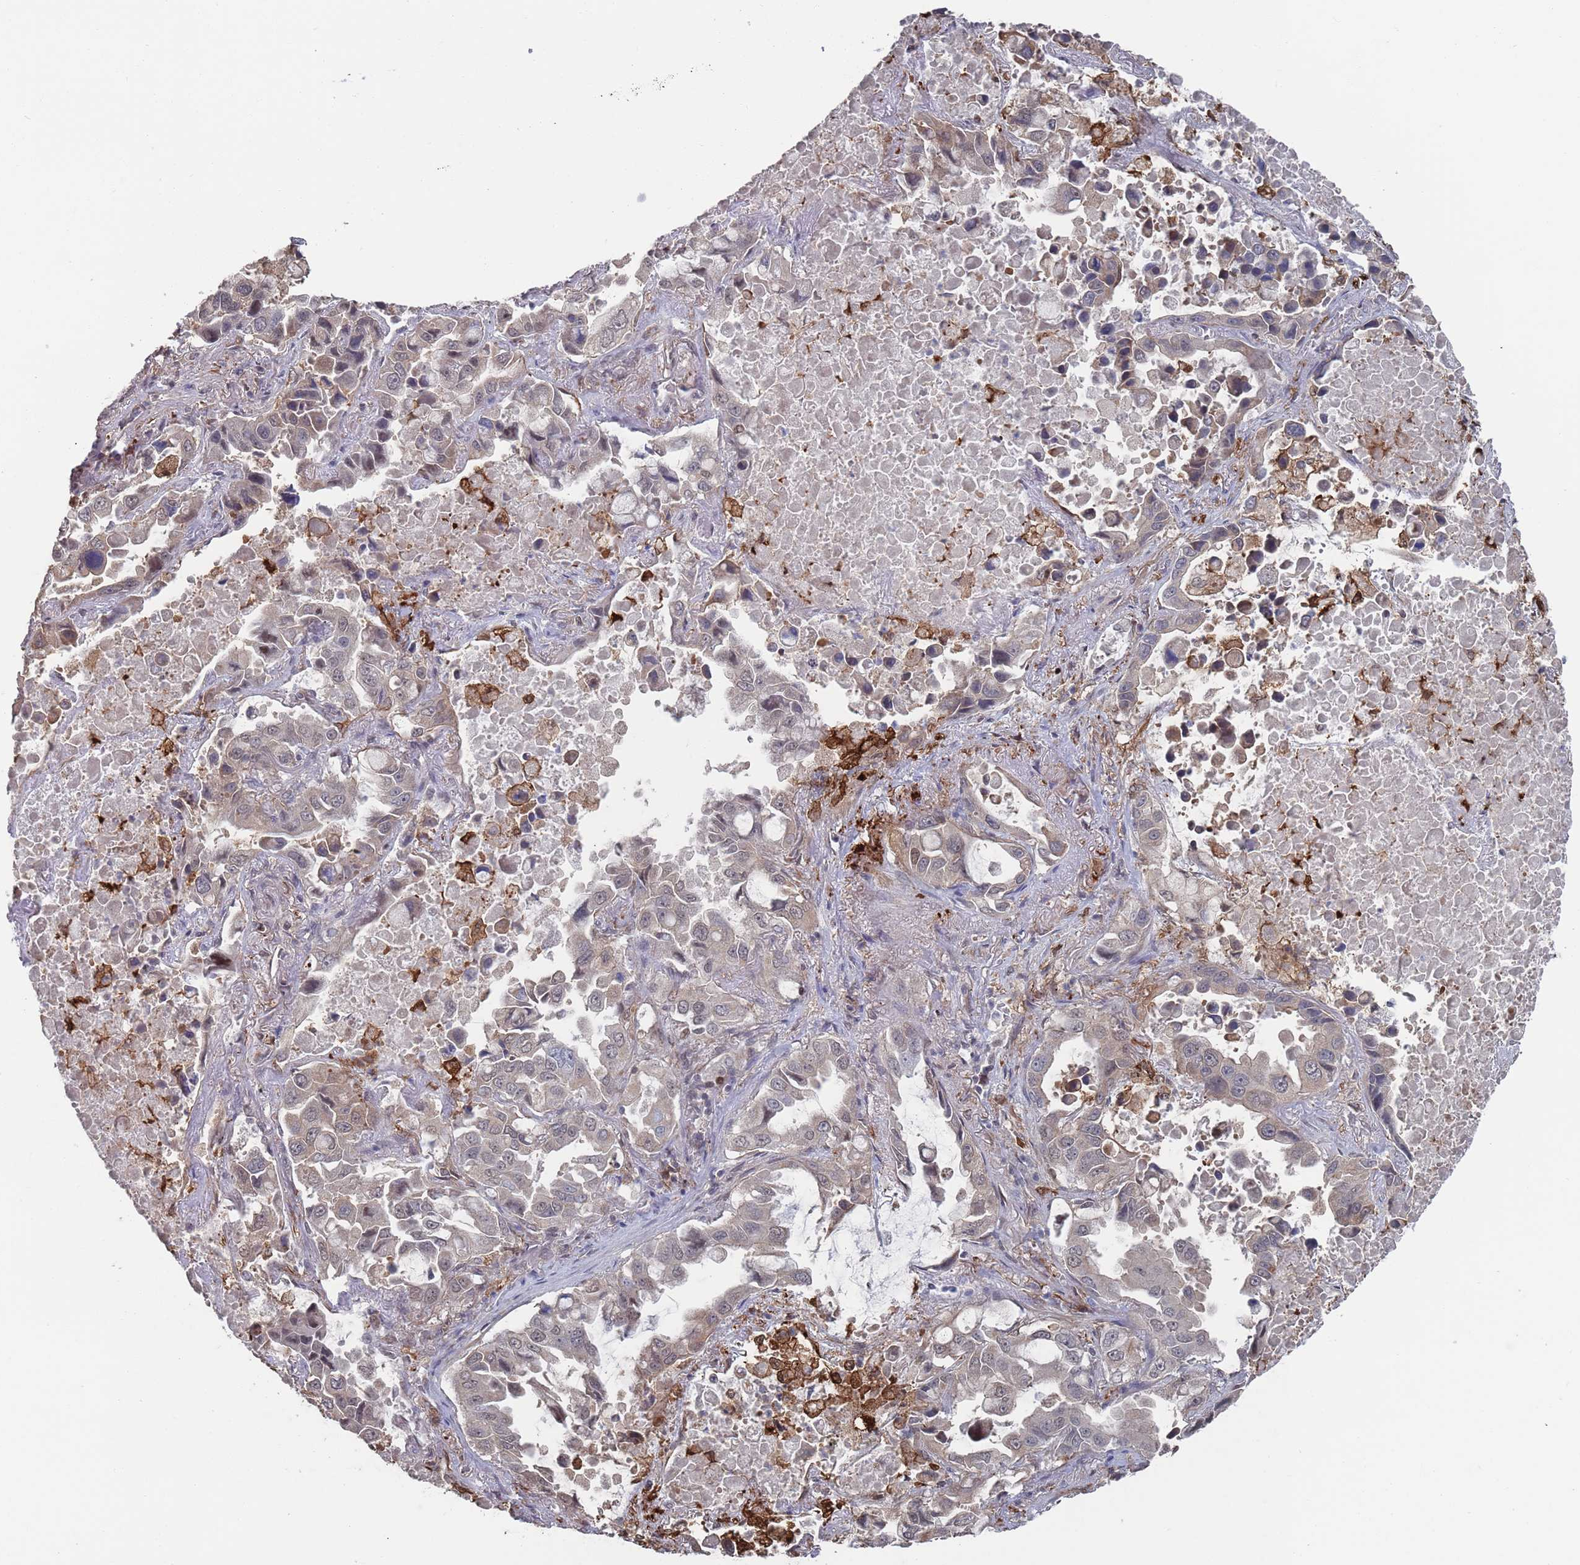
{"staining": {"intensity": "weak", "quantity": "<25%", "location": "nuclear"}, "tissue": "lung cancer", "cell_type": "Tumor cells", "image_type": "cancer", "snomed": [{"axis": "morphology", "description": "Adenocarcinoma, NOS"}, {"axis": "topography", "description": "Lung"}], "caption": "A photomicrograph of human lung cancer is negative for staining in tumor cells.", "gene": "DGKD", "patient": {"sex": "male", "age": 64}}